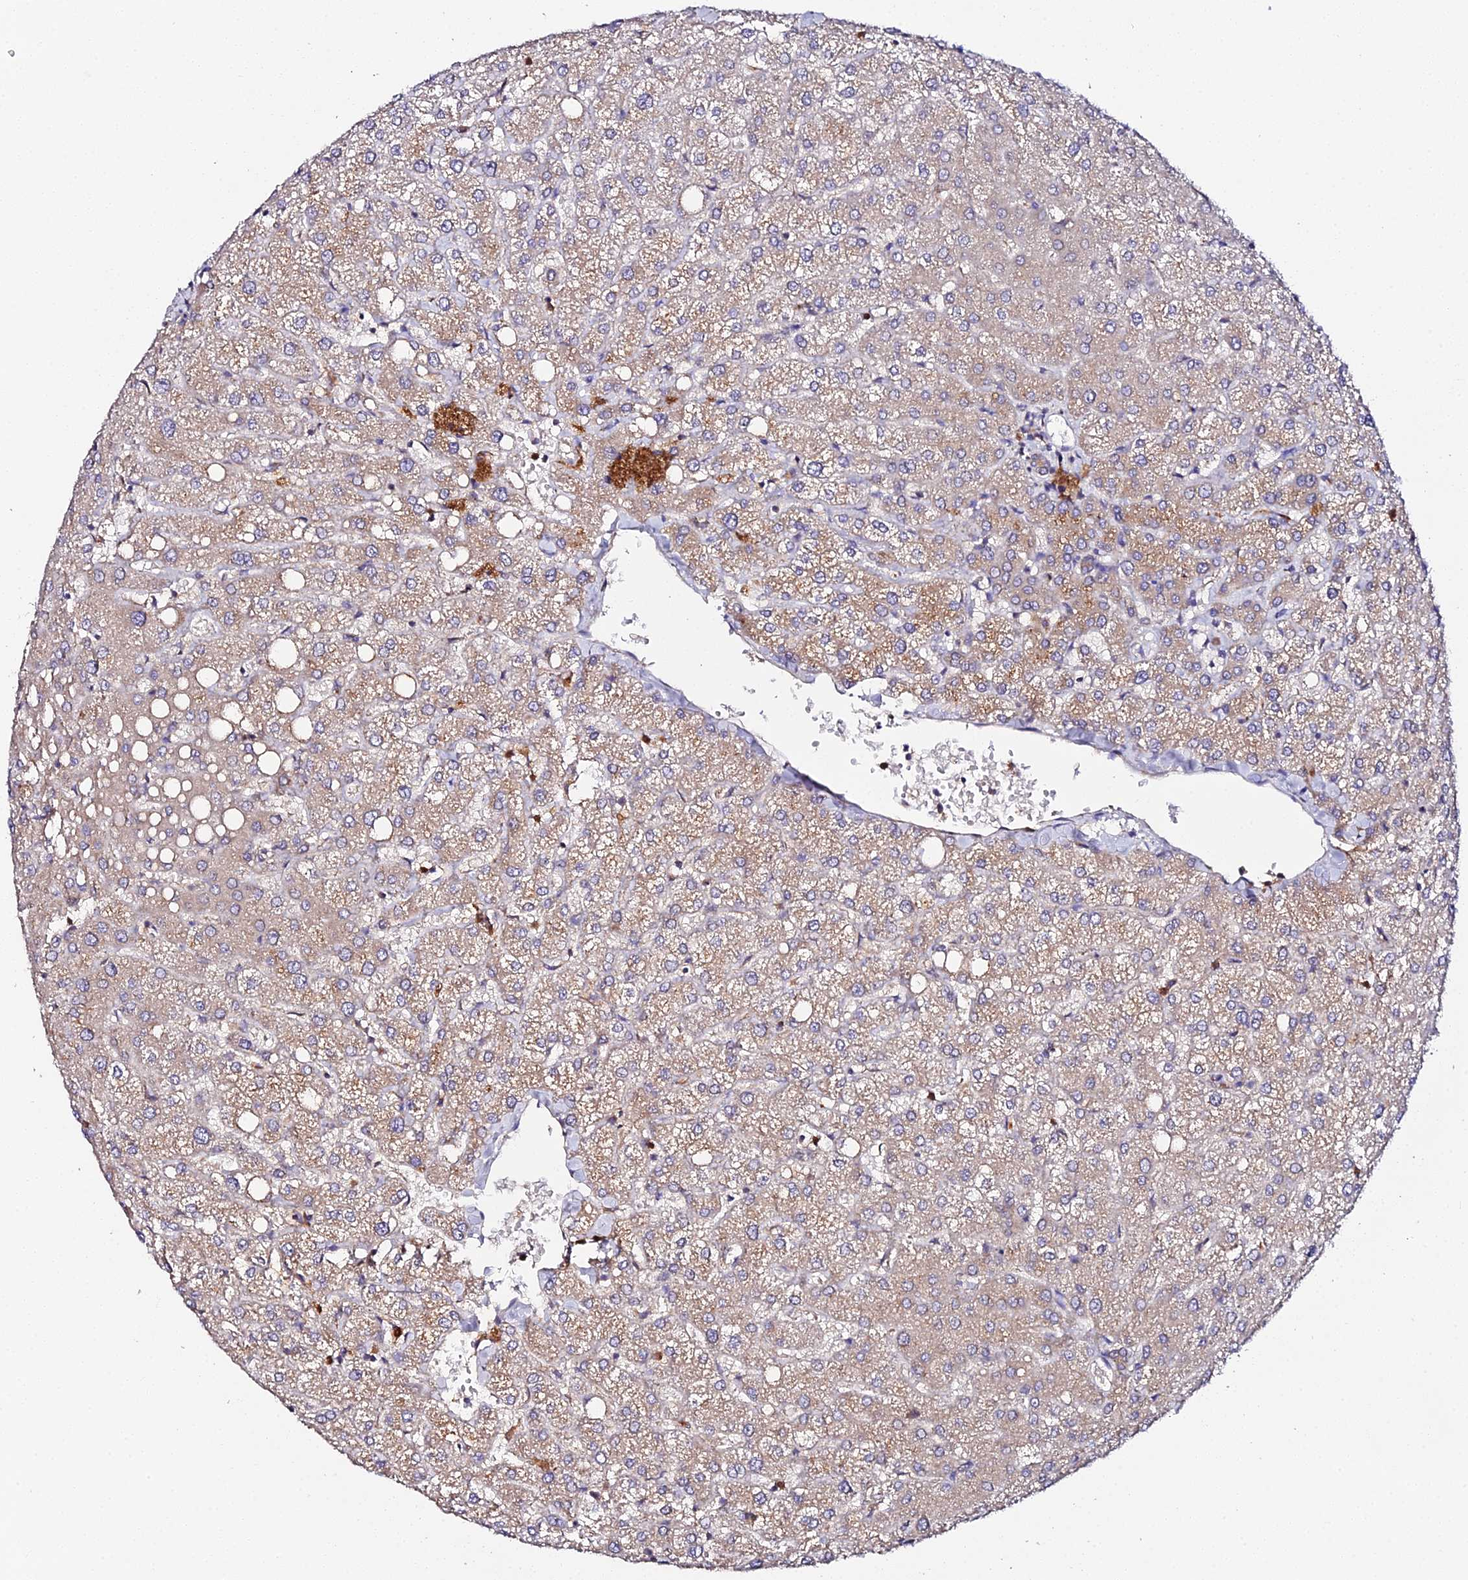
{"staining": {"intensity": "weak", "quantity": "<25%", "location": "cytoplasmic/membranous"}, "tissue": "liver", "cell_type": "Cholangiocytes", "image_type": "normal", "snomed": [{"axis": "morphology", "description": "Normal tissue, NOS"}, {"axis": "topography", "description": "Liver"}], "caption": "Liver stained for a protein using immunohistochemistry shows no positivity cholangiocytes.", "gene": "TRIM26", "patient": {"sex": "female", "age": 54}}